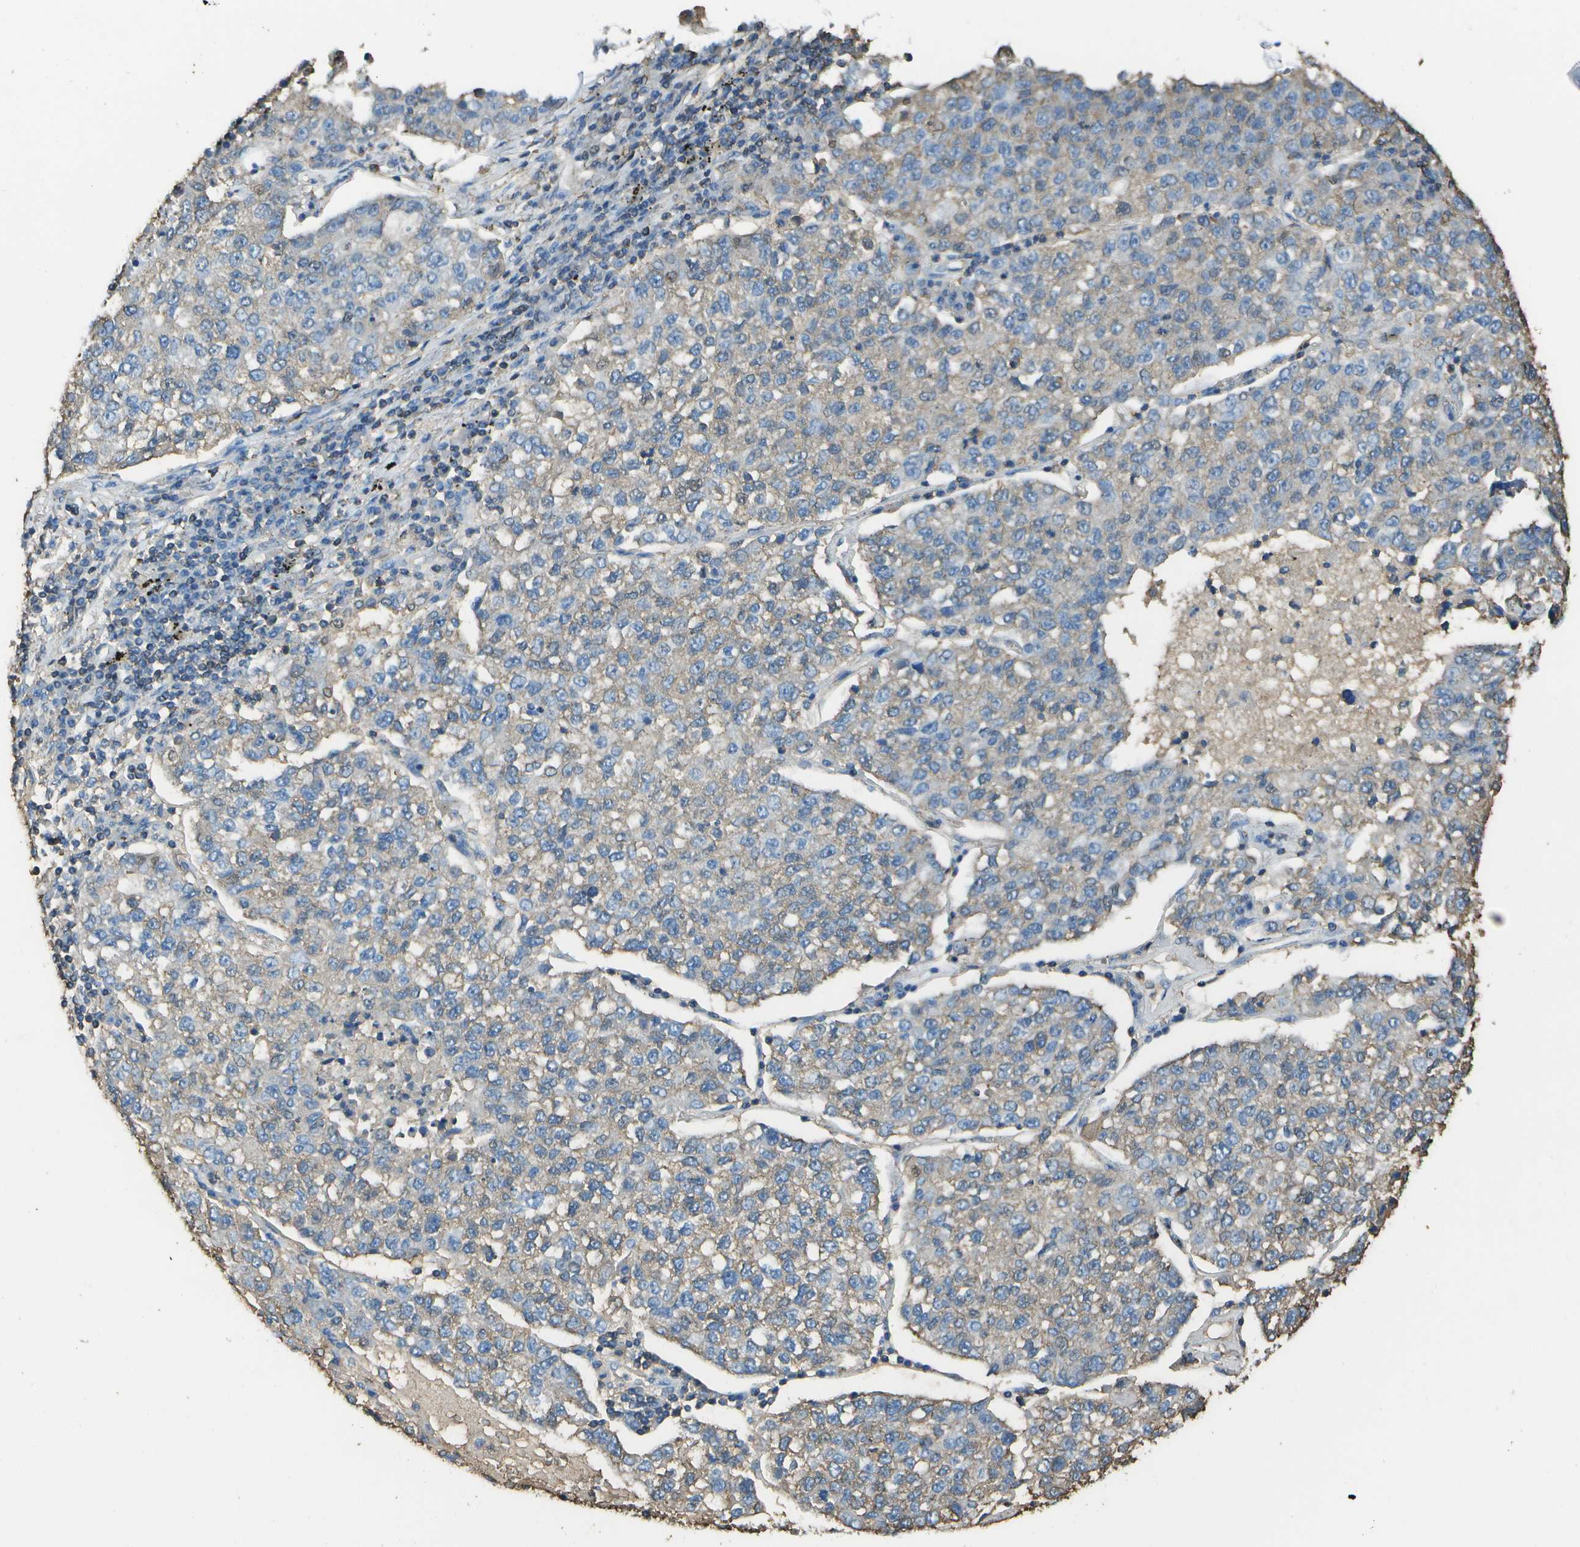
{"staining": {"intensity": "weak", "quantity": "25%-75%", "location": "cytoplasmic/membranous"}, "tissue": "lung cancer", "cell_type": "Tumor cells", "image_type": "cancer", "snomed": [{"axis": "morphology", "description": "Adenocarcinoma, NOS"}, {"axis": "topography", "description": "Lung"}], "caption": "Immunohistochemical staining of human lung cancer (adenocarcinoma) reveals low levels of weak cytoplasmic/membranous expression in about 25%-75% of tumor cells. (Brightfield microscopy of DAB IHC at high magnification).", "gene": "CYP4F11", "patient": {"sex": "male", "age": 49}}